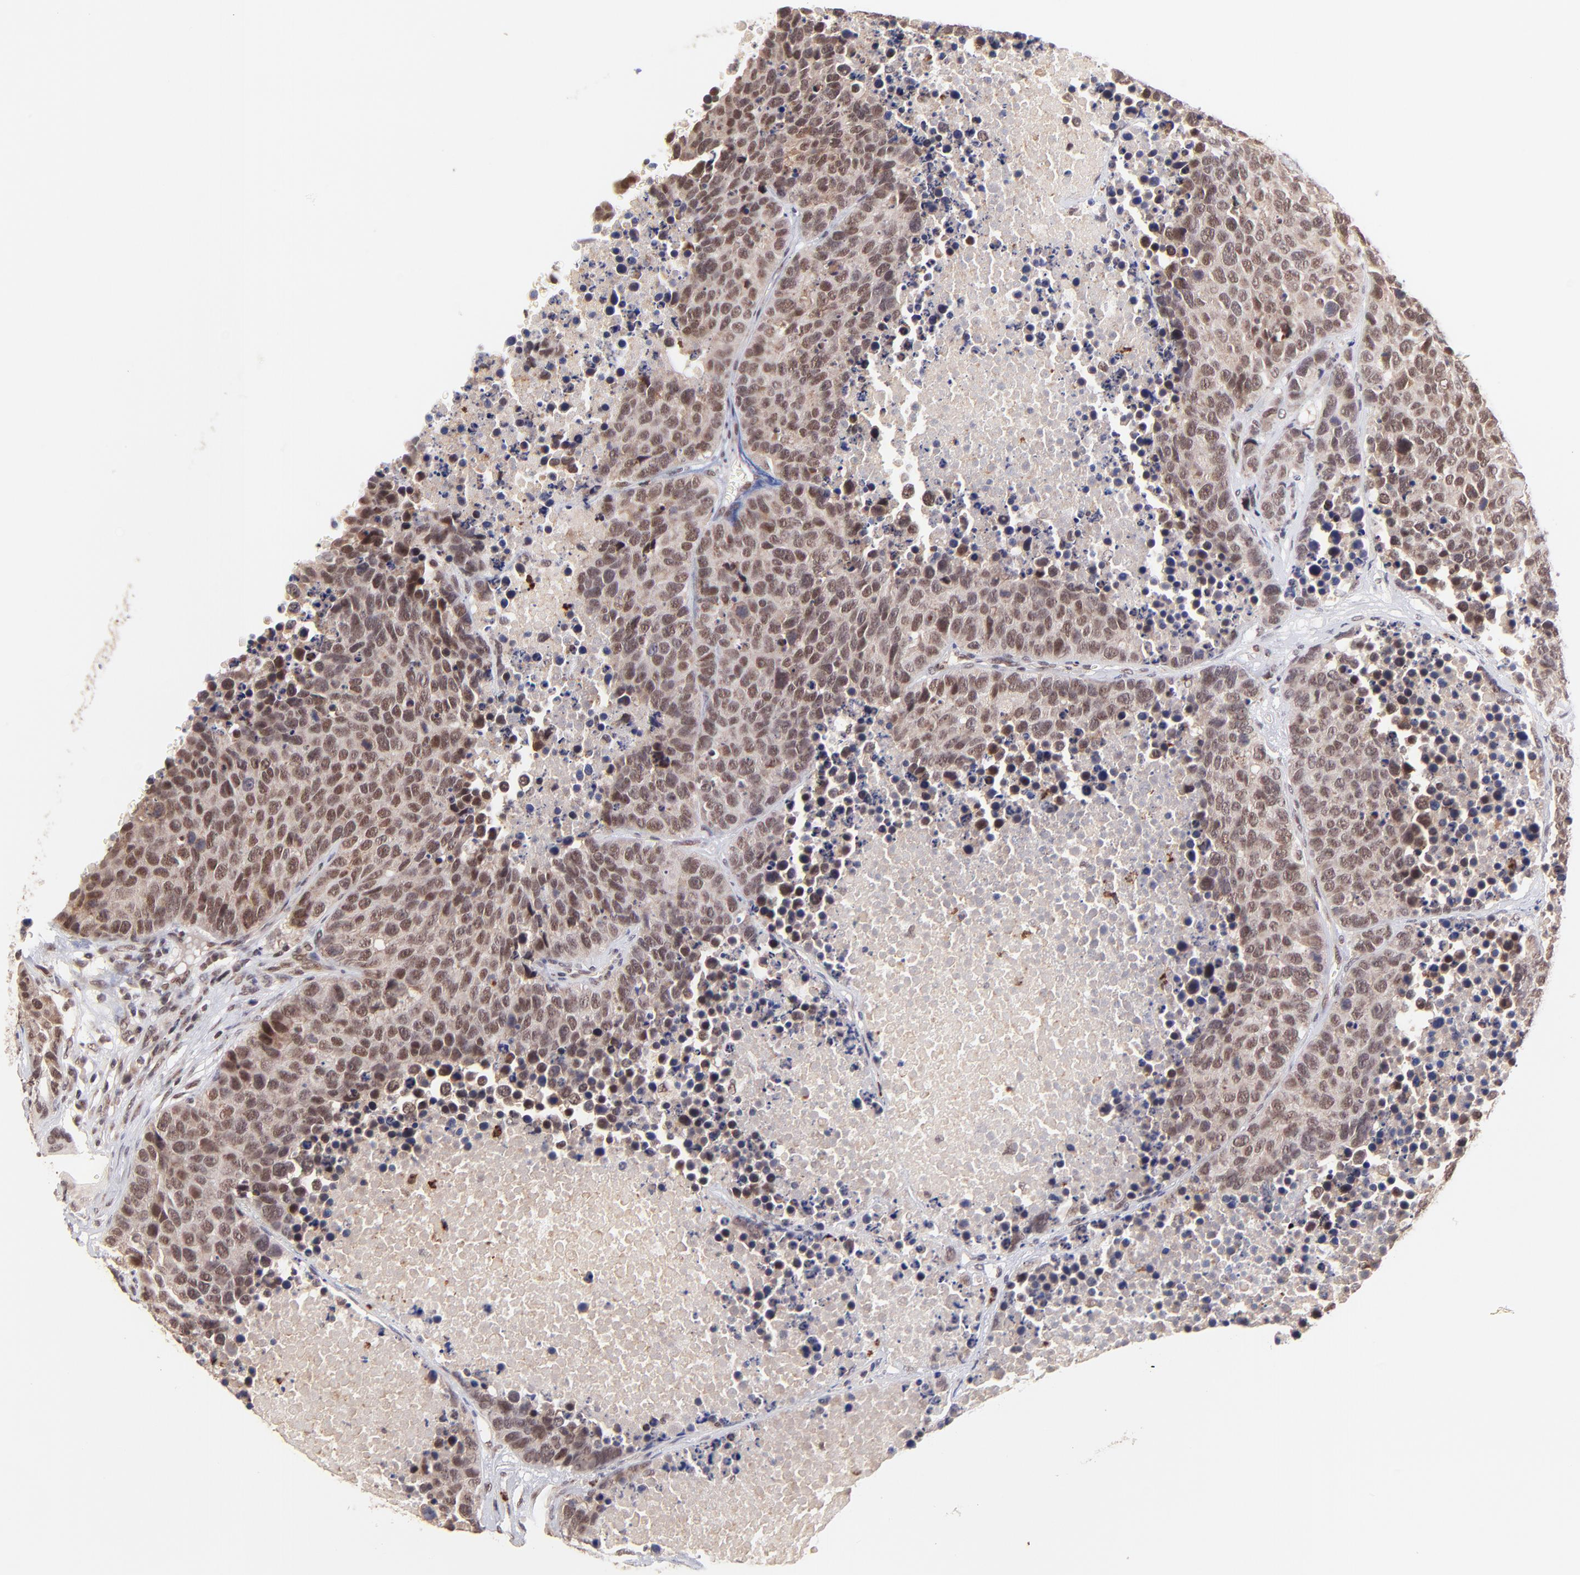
{"staining": {"intensity": "weak", "quantity": ">75%", "location": "nuclear"}, "tissue": "carcinoid", "cell_type": "Tumor cells", "image_type": "cancer", "snomed": [{"axis": "morphology", "description": "Carcinoid, malignant, NOS"}, {"axis": "topography", "description": "Lung"}], "caption": "DAB immunohistochemical staining of carcinoid (malignant) shows weak nuclear protein positivity in approximately >75% of tumor cells.", "gene": "MED12", "patient": {"sex": "male", "age": 60}}